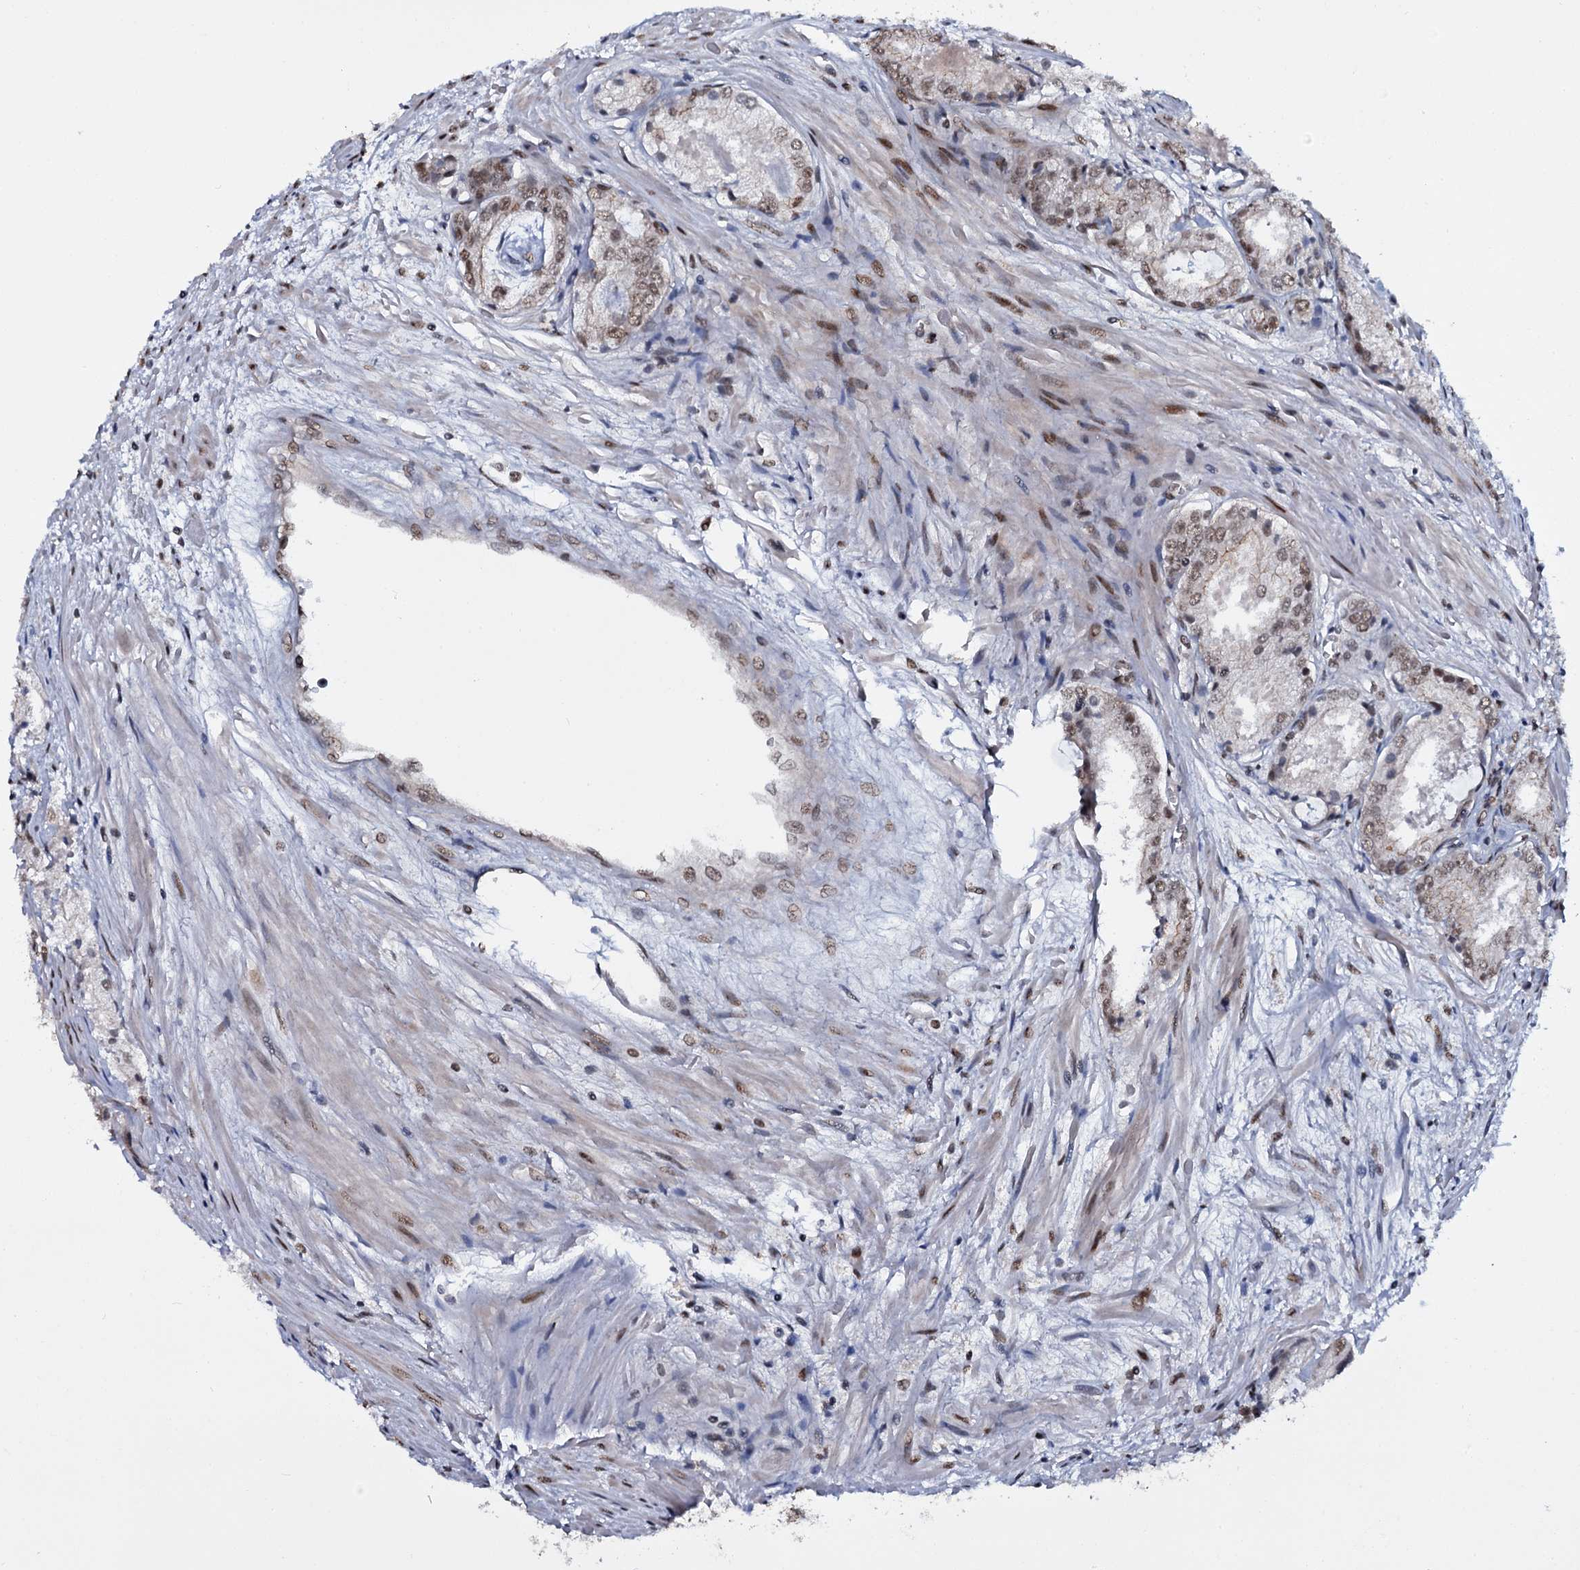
{"staining": {"intensity": "weak", "quantity": "25%-75%", "location": "nuclear"}, "tissue": "prostate cancer", "cell_type": "Tumor cells", "image_type": "cancer", "snomed": [{"axis": "morphology", "description": "Adenocarcinoma, Low grade"}, {"axis": "topography", "description": "Prostate"}], "caption": "Immunohistochemistry micrograph of neoplastic tissue: human prostate adenocarcinoma (low-grade) stained using immunohistochemistry exhibits low levels of weak protein expression localized specifically in the nuclear of tumor cells, appearing as a nuclear brown color.", "gene": "SH2D4B", "patient": {"sex": "male", "age": 68}}